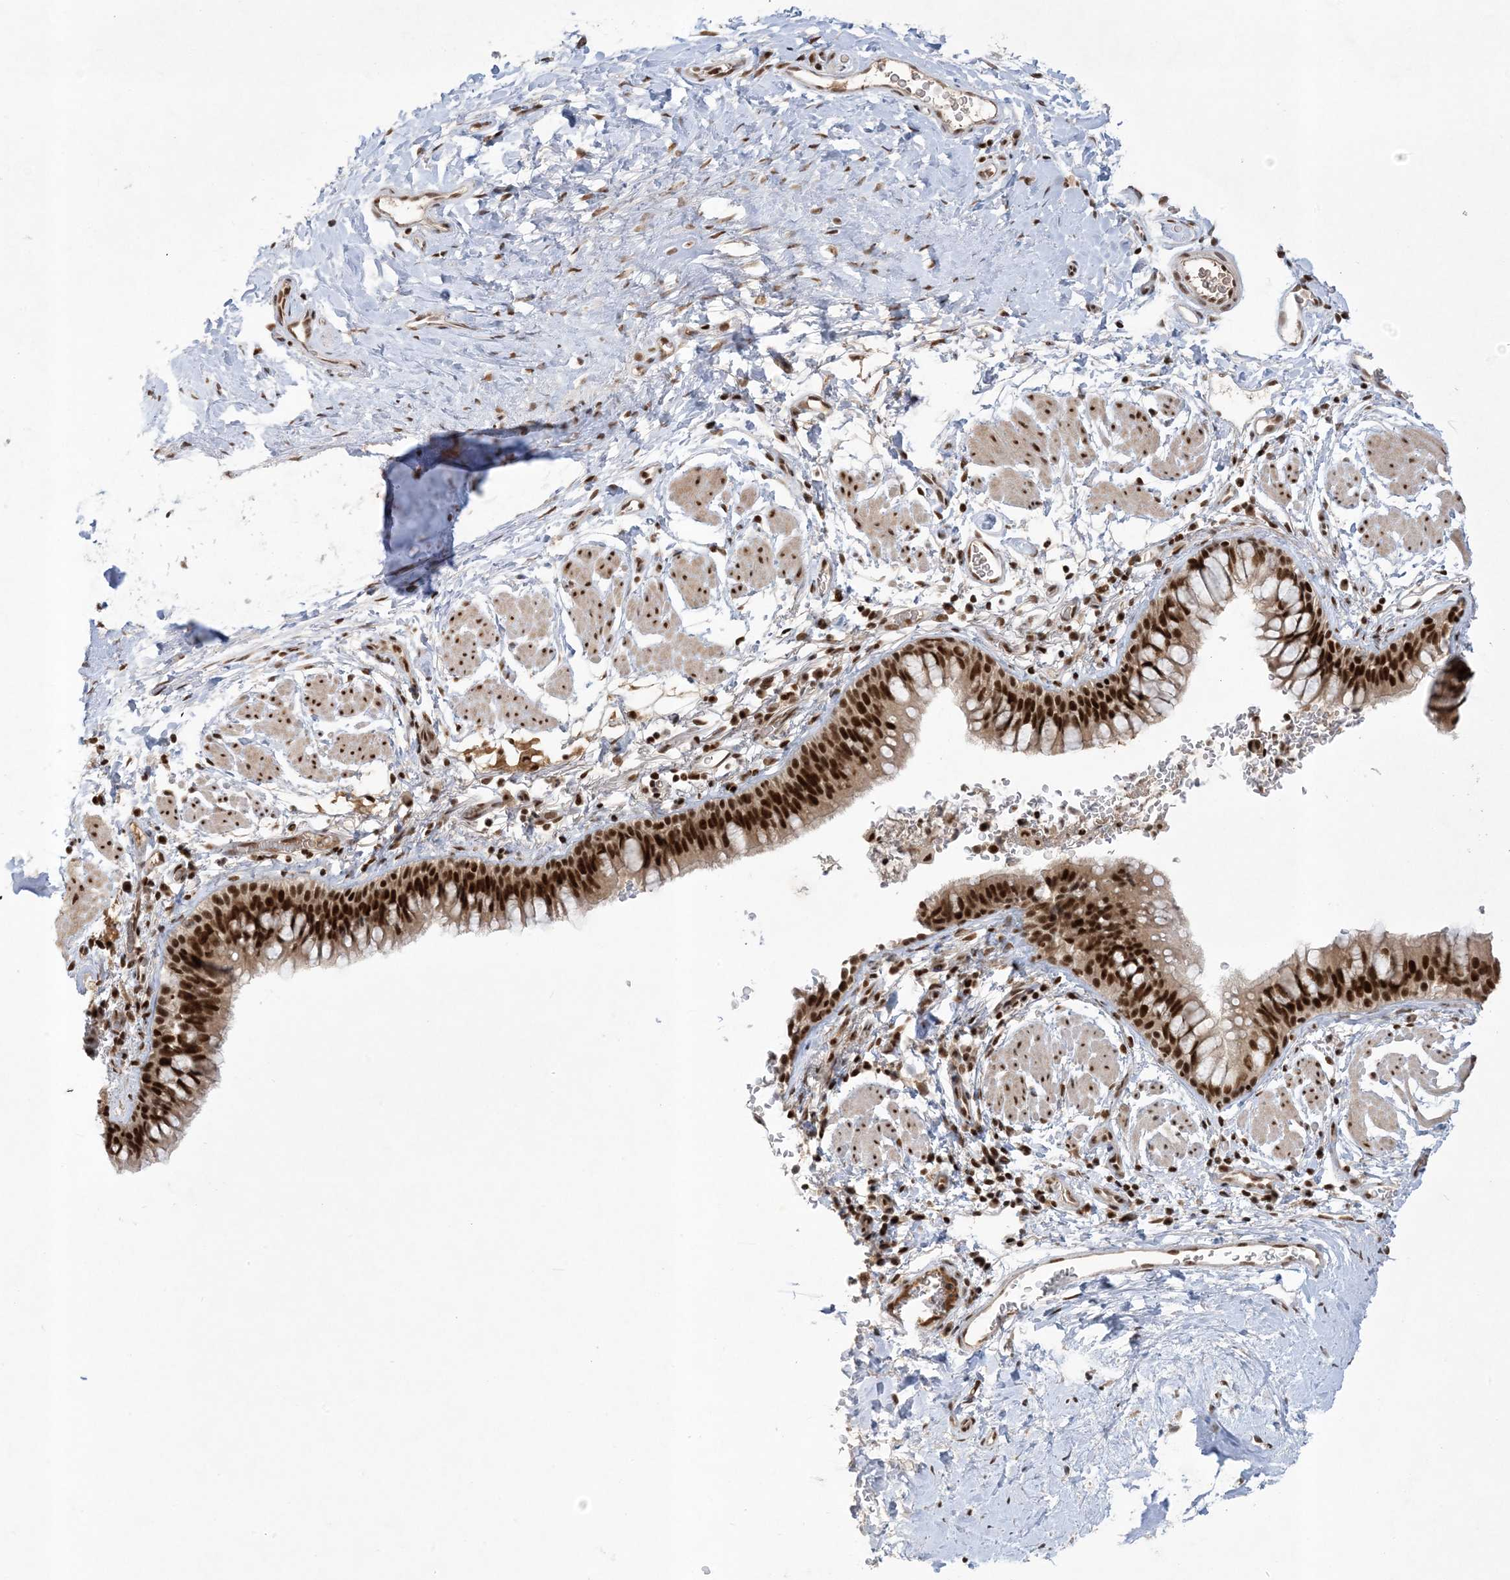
{"staining": {"intensity": "strong", "quantity": ">75%", "location": "nuclear"}, "tissue": "bronchus", "cell_type": "Respiratory epithelial cells", "image_type": "normal", "snomed": [{"axis": "morphology", "description": "Normal tissue, NOS"}, {"axis": "topography", "description": "Cartilage tissue"}, {"axis": "topography", "description": "Bronchus"}], "caption": "Immunohistochemistry (IHC) histopathology image of unremarkable bronchus: human bronchus stained using immunohistochemistry reveals high levels of strong protein expression localized specifically in the nuclear of respiratory epithelial cells, appearing as a nuclear brown color.", "gene": "PPIL2", "patient": {"sex": "female", "age": 36}}